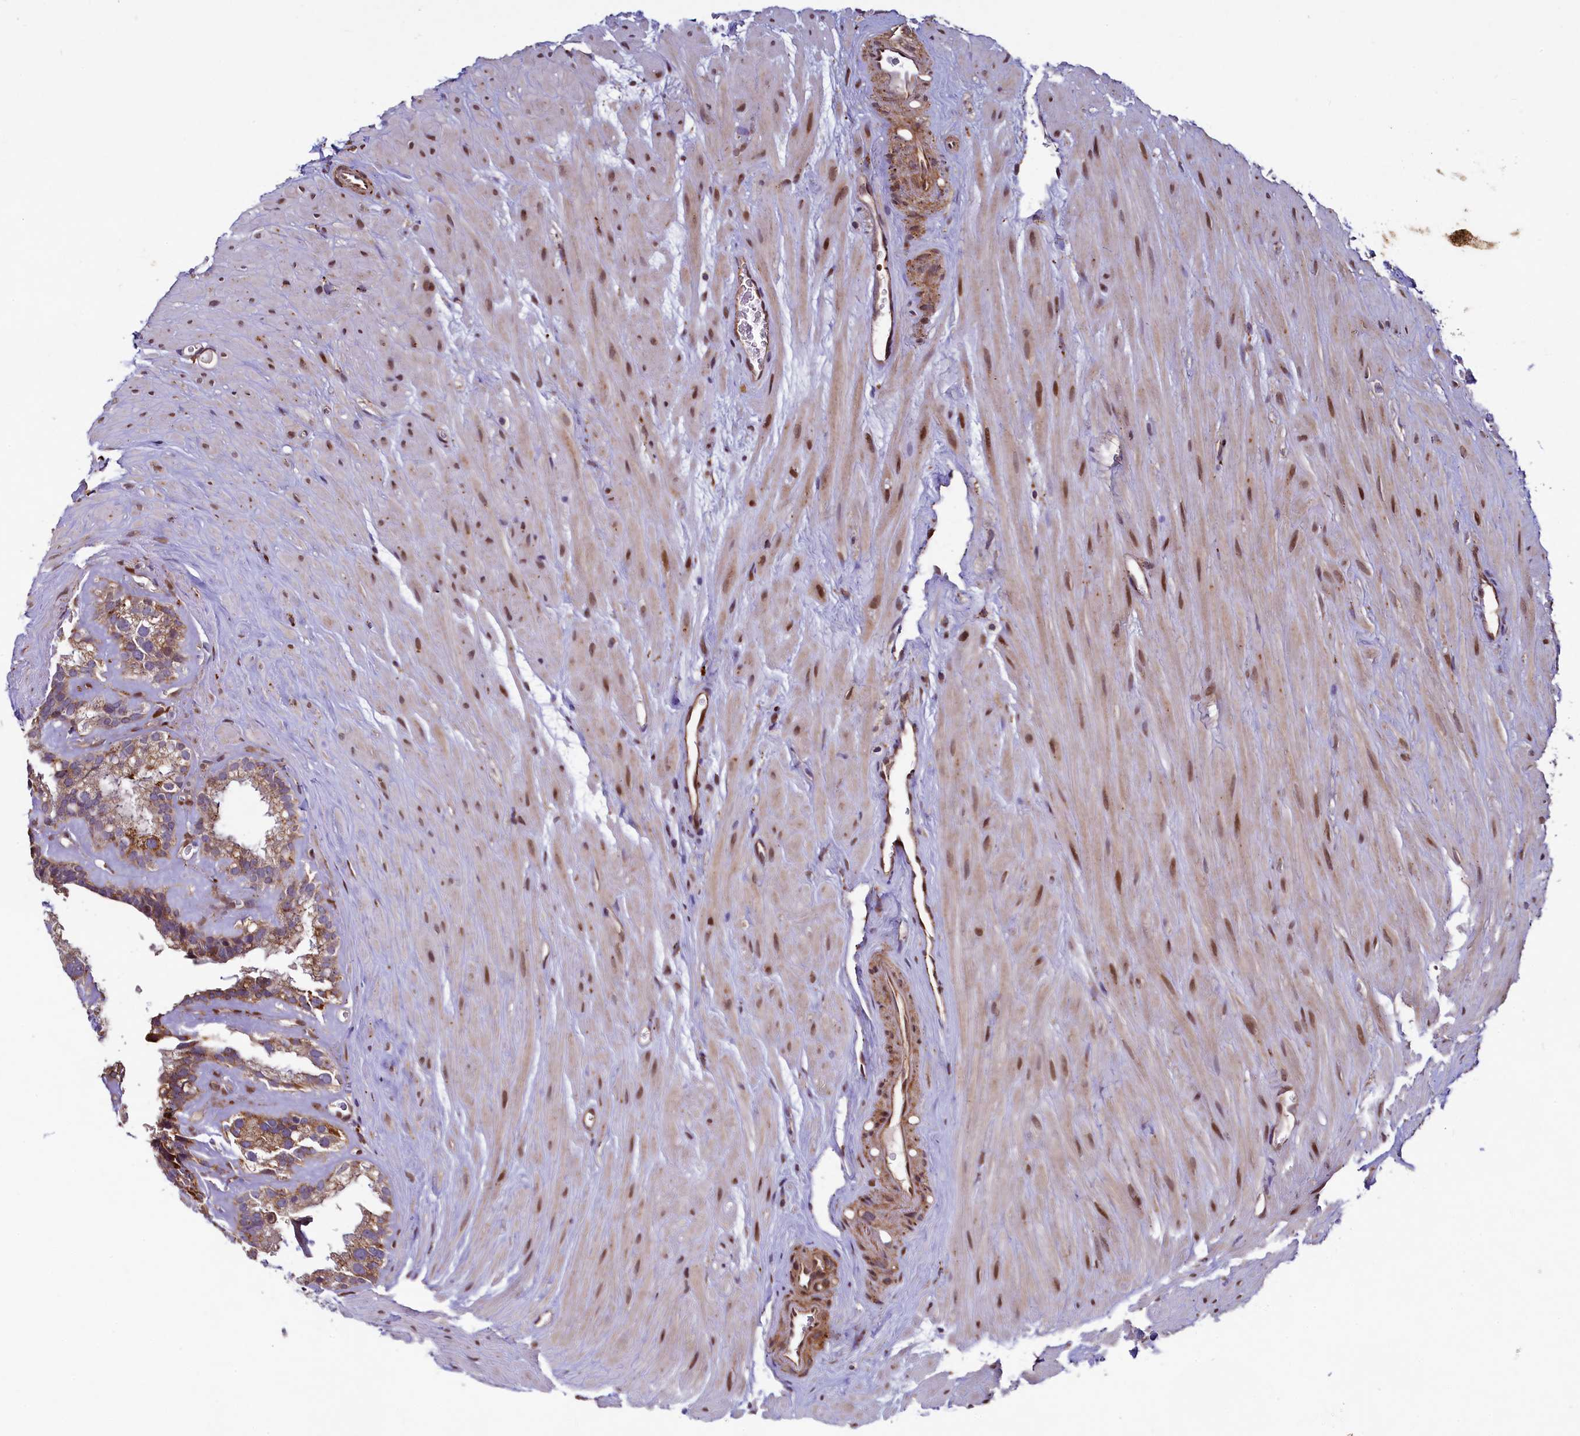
{"staining": {"intensity": "moderate", "quantity": ">75%", "location": "cytoplasmic/membranous"}, "tissue": "seminal vesicle", "cell_type": "Glandular cells", "image_type": "normal", "snomed": [{"axis": "morphology", "description": "Normal tissue, NOS"}, {"axis": "topography", "description": "Prostate"}, {"axis": "topography", "description": "Seminal veicle"}], "caption": "Seminal vesicle stained with IHC exhibits moderate cytoplasmic/membranous expression in approximately >75% of glandular cells.", "gene": "ZNF577", "patient": {"sex": "male", "age": 59}}